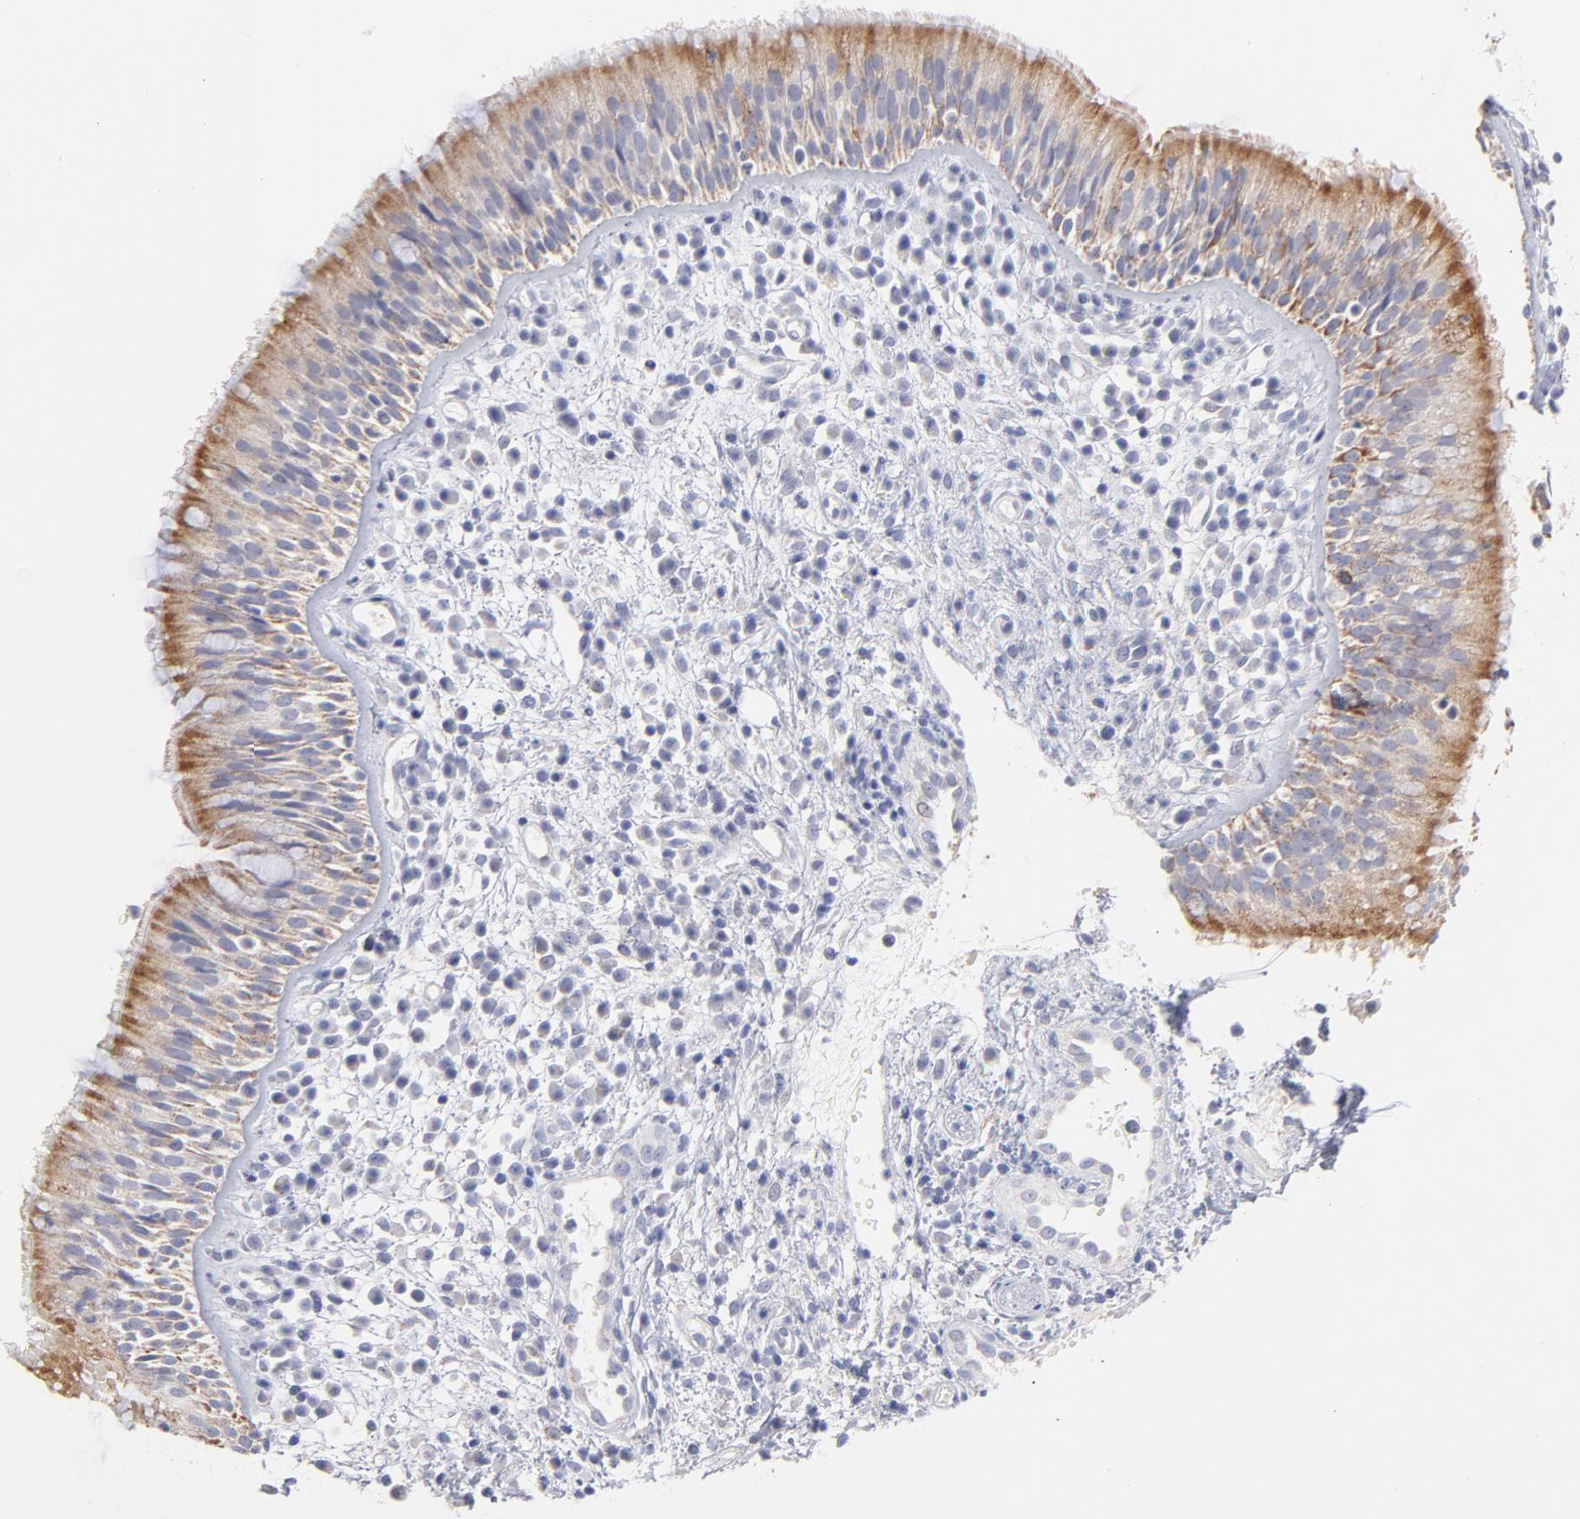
{"staining": {"intensity": "moderate", "quantity": ">75%", "location": "cytoplasmic/membranous"}, "tissue": "nasopharynx", "cell_type": "Respiratory epithelial cells", "image_type": "normal", "snomed": [{"axis": "morphology", "description": "Normal tissue, NOS"}, {"axis": "morphology", "description": "Inflammation, NOS"}, {"axis": "morphology", "description": "Malignant melanoma, Metastatic site"}, {"axis": "topography", "description": "Nasopharynx"}], "caption": "A photomicrograph of nasopharynx stained for a protein shows moderate cytoplasmic/membranous brown staining in respiratory epithelial cells.", "gene": "TST", "patient": {"sex": "female", "age": 55}}